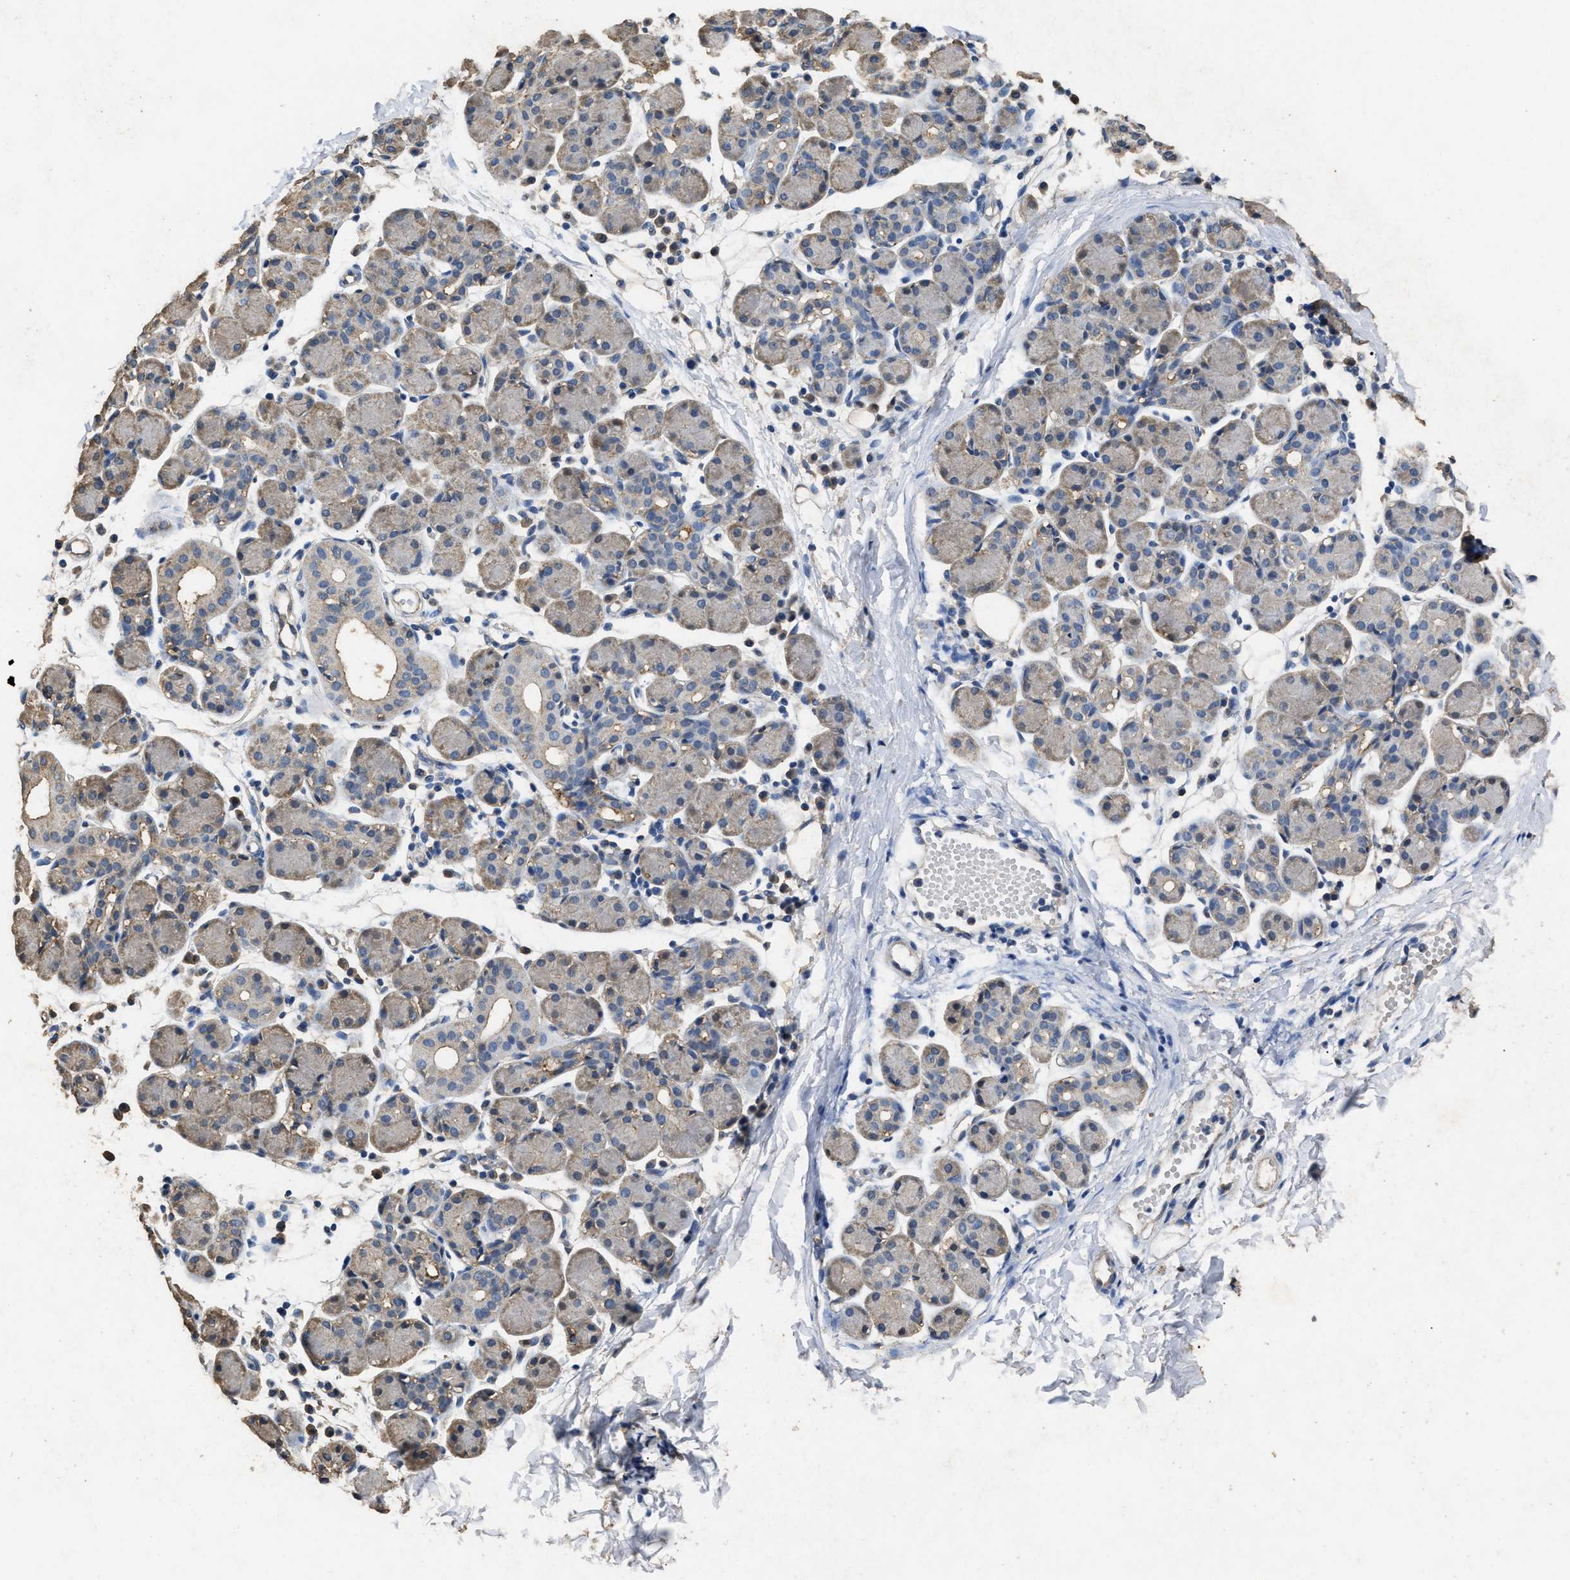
{"staining": {"intensity": "weak", "quantity": "<25%", "location": "cytoplasmic/membranous"}, "tissue": "salivary gland", "cell_type": "Glandular cells", "image_type": "normal", "snomed": [{"axis": "morphology", "description": "Normal tissue, NOS"}, {"axis": "morphology", "description": "Inflammation, NOS"}, {"axis": "topography", "description": "Lymph node"}, {"axis": "topography", "description": "Salivary gland"}], "caption": "Immunohistochemistry (IHC) of benign human salivary gland reveals no positivity in glandular cells.", "gene": "YWHAE", "patient": {"sex": "male", "age": 3}}